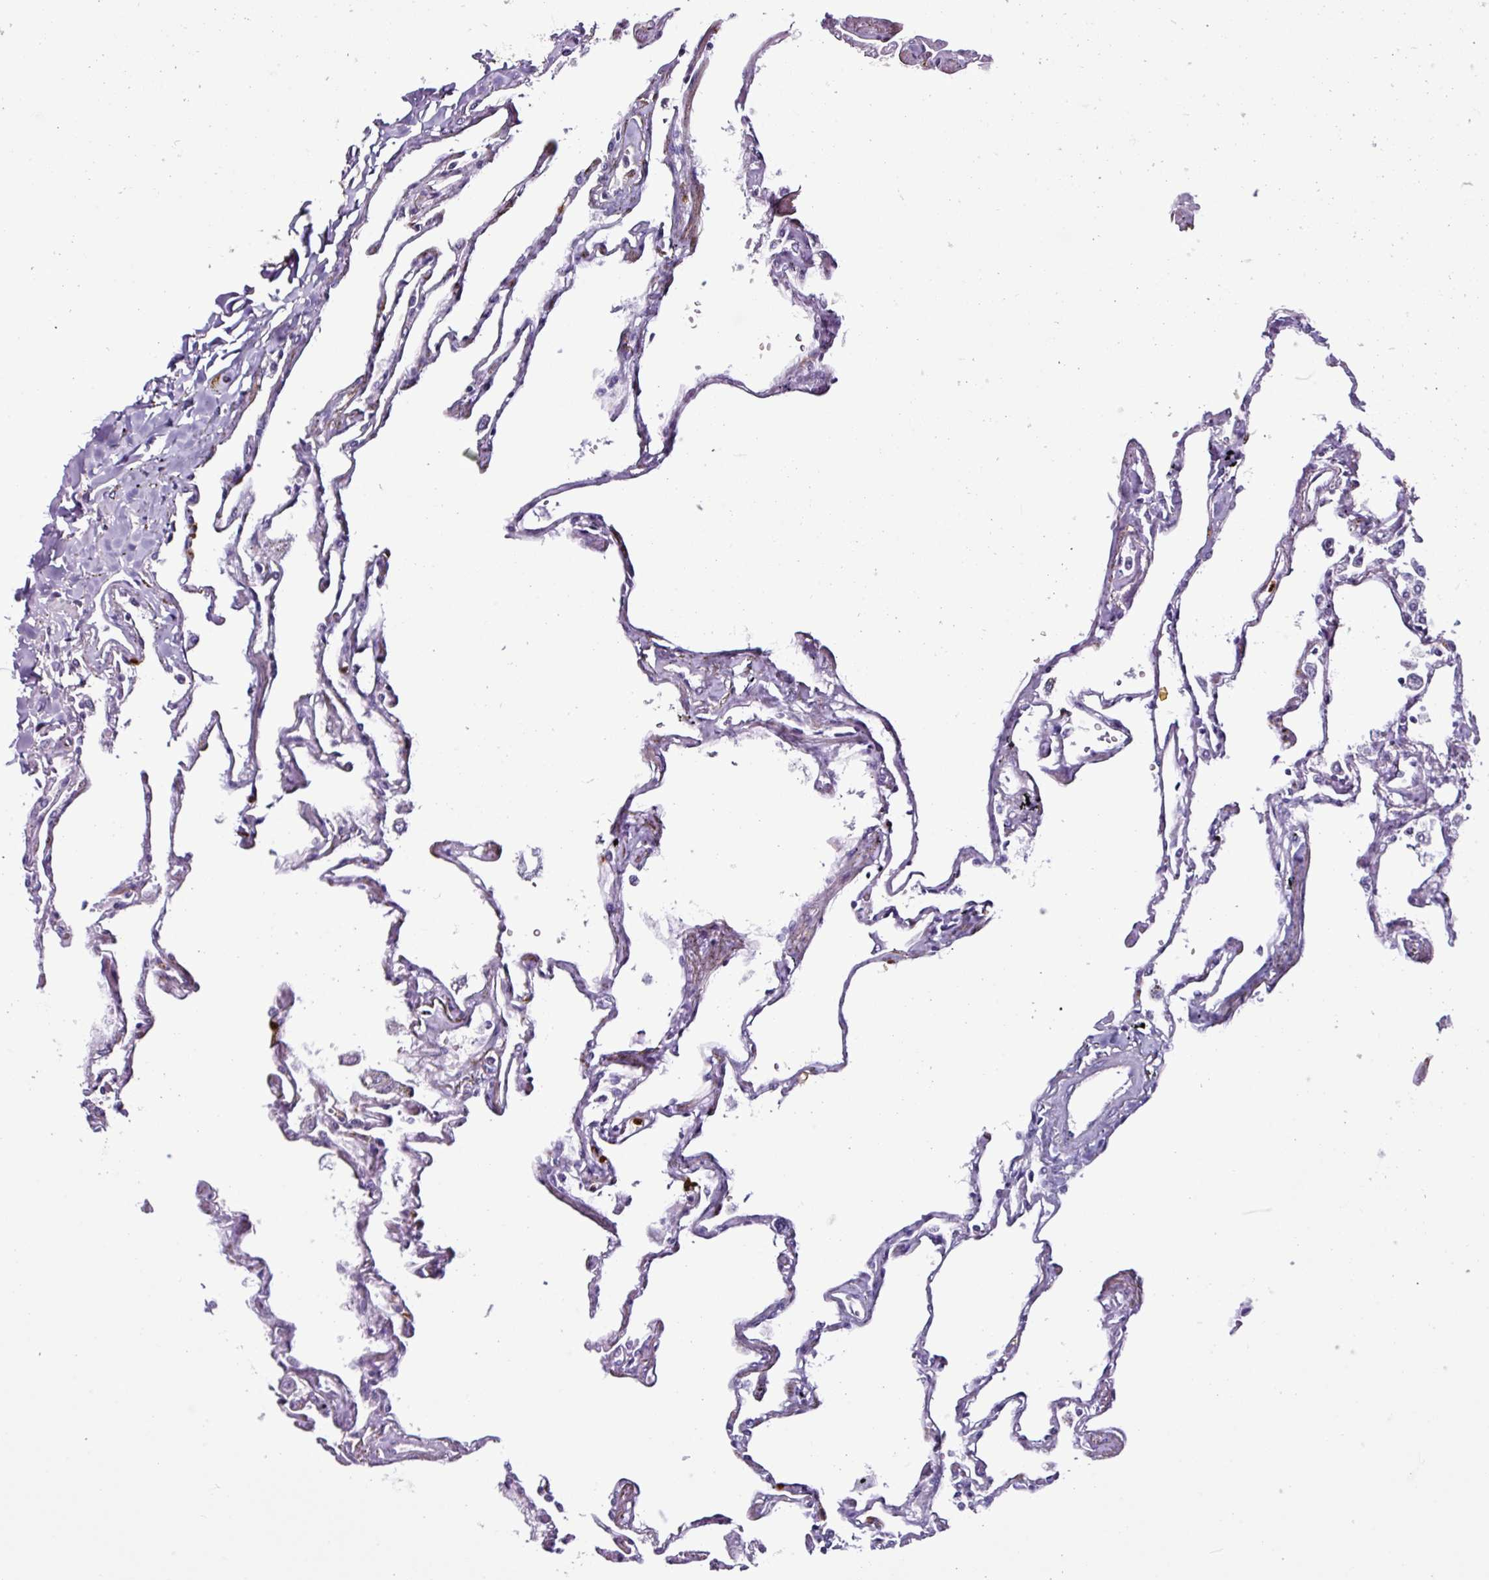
{"staining": {"intensity": "negative", "quantity": "none", "location": "none"}, "tissue": "lung", "cell_type": "Alveolar cells", "image_type": "normal", "snomed": [{"axis": "morphology", "description": "Normal tissue, NOS"}, {"axis": "topography", "description": "Lung"}], "caption": "This is an IHC histopathology image of unremarkable human lung. There is no staining in alveolar cells.", "gene": "TMEM178A", "patient": {"sex": "female", "age": 67}}